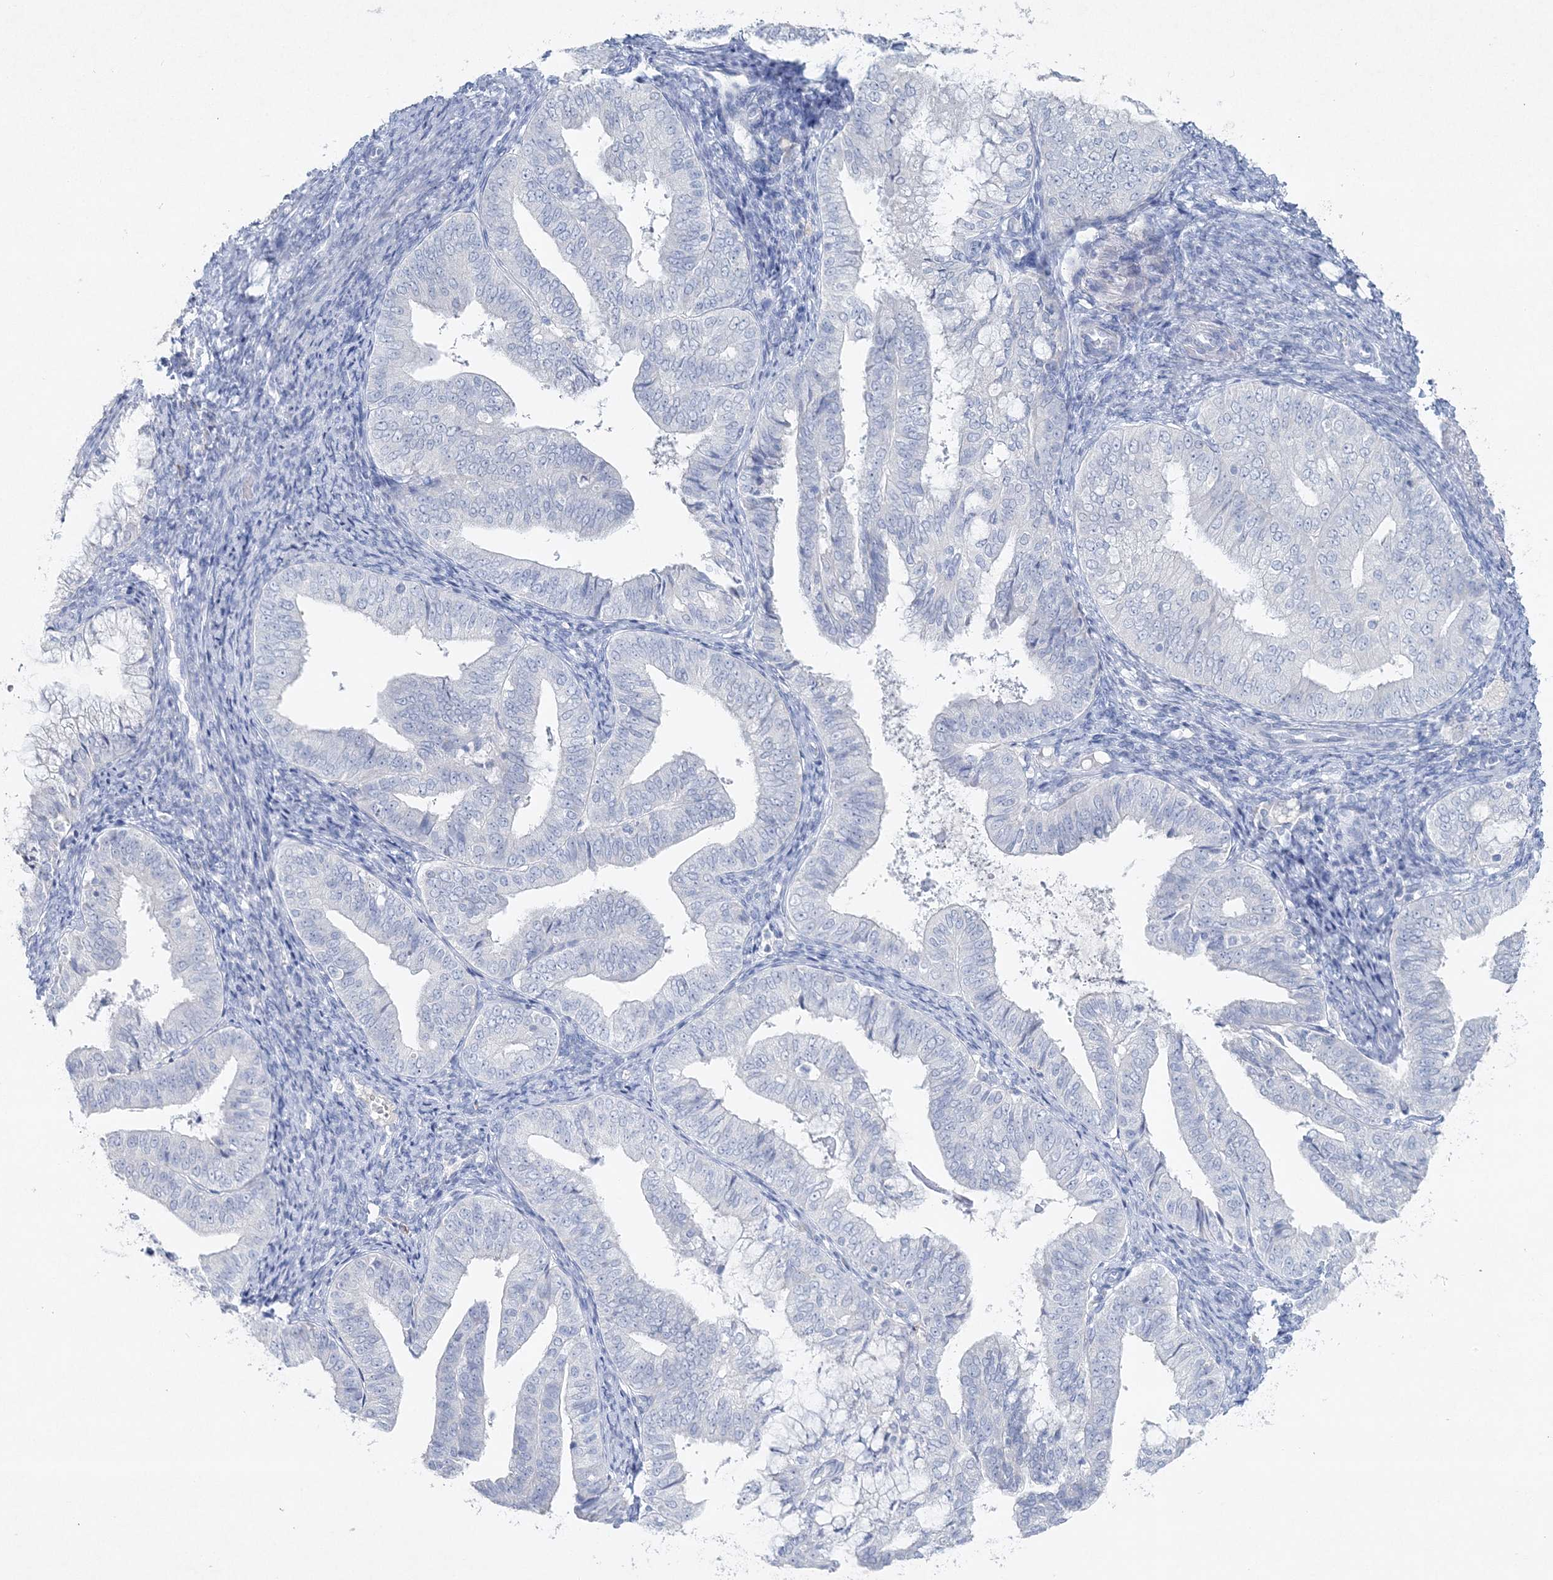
{"staining": {"intensity": "negative", "quantity": "none", "location": "none"}, "tissue": "endometrial cancer", "cell_type": "Tumor cells", "image_type": "cancer", "snomed": [{"axis": "morphology", "description": "Adenocarcinoma, NOS"}, {"axis": "topography", "description": "Endometrium"}], "caption": "A histopathology image of human endometrial cancer is negative for staining in tumor cells. (Brightfield microscopy of DAB immunohistochemistry at high magnification).", "gene": "GCKR", "patient": {"sex": "female", "age": 63}}